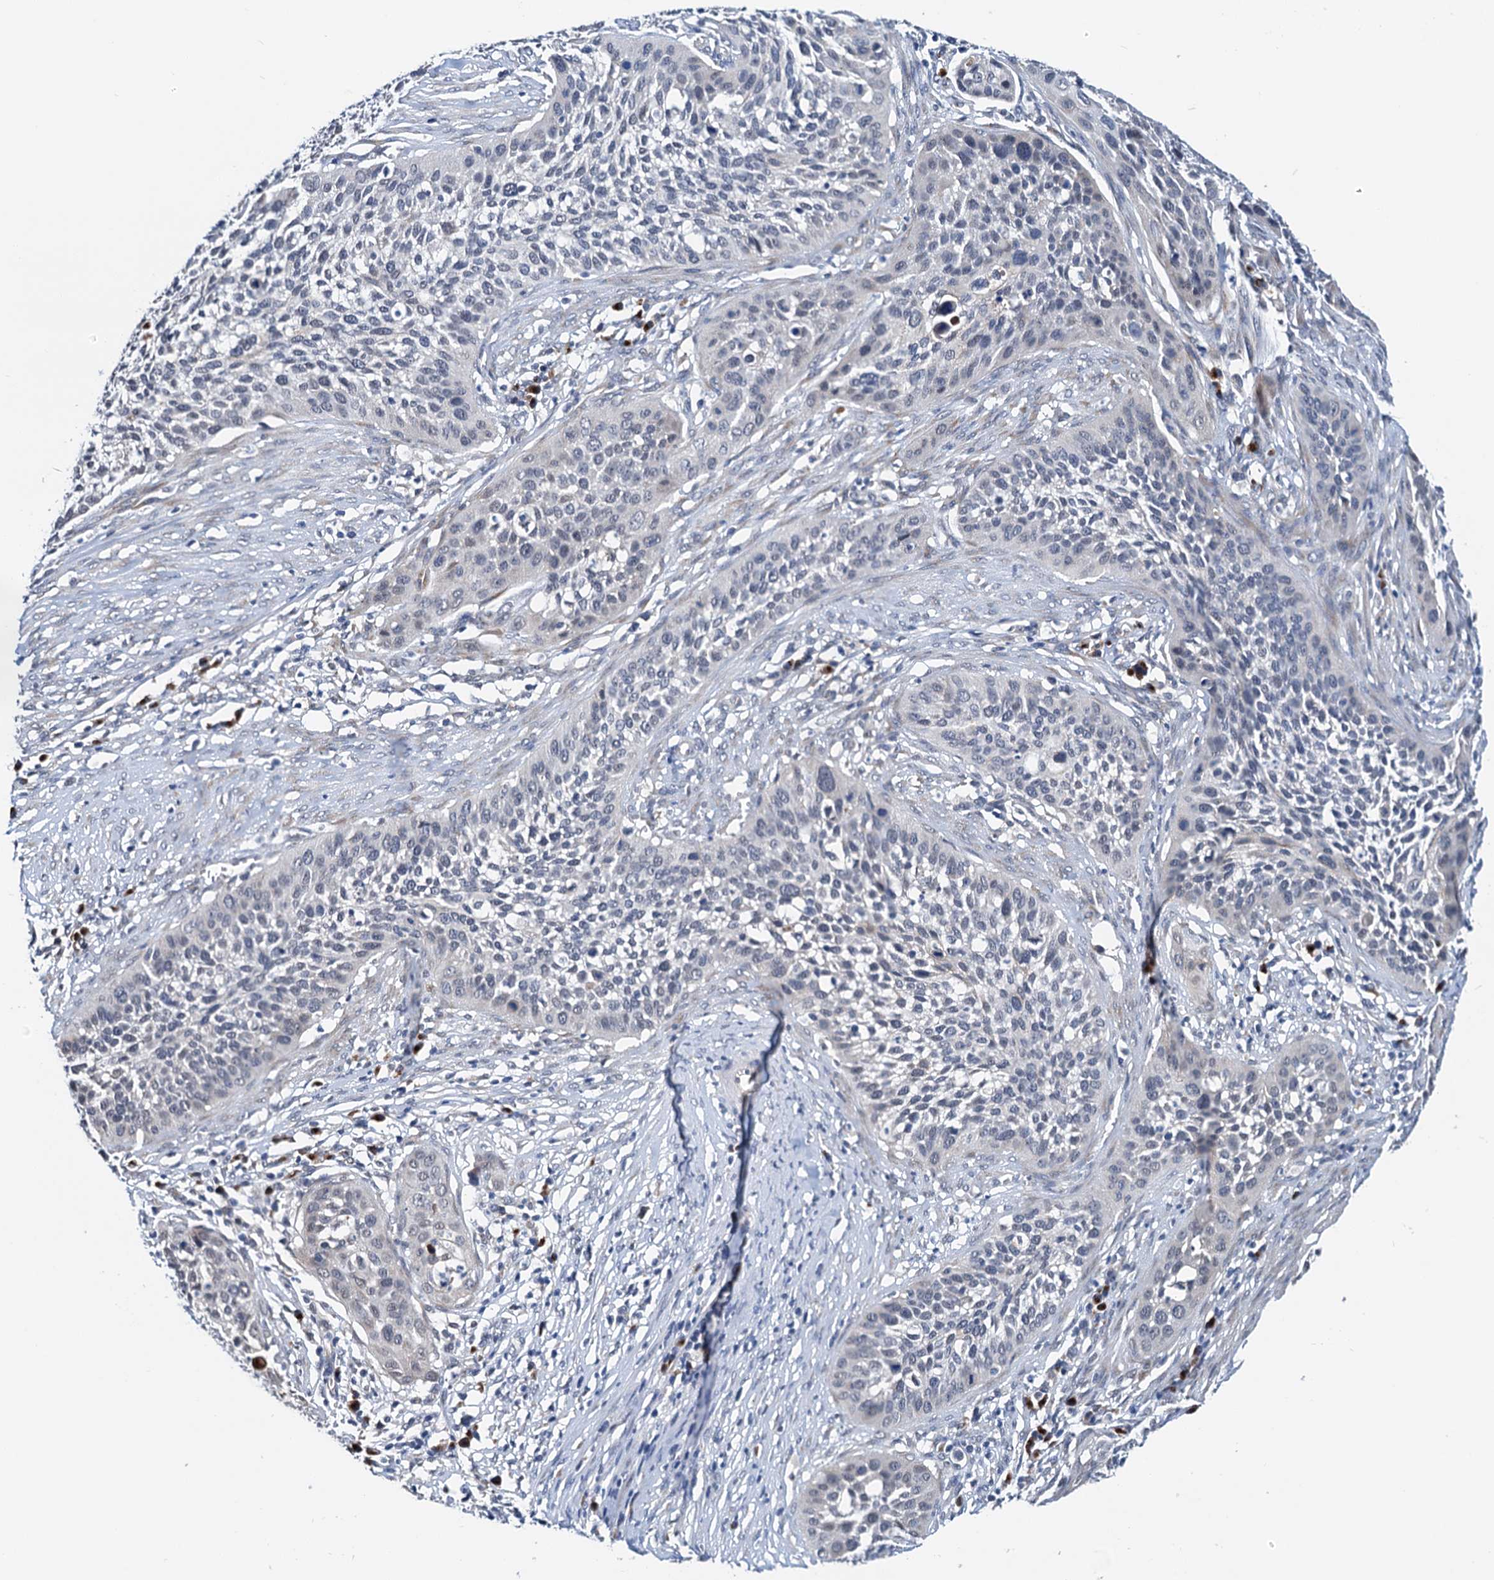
{"staining": {"intensity": "negative", "quantity": "none", "location": "none"}, "tissue": "cervical cancer", "cell_type": "Tumor cells", "image_type": "cancer", "snomed": [{"axis": "morphology", "description": "Squamous cell carcinoma, NOS"}, {"axis": "topography", "description": "Cervix"}], "caption": "A high-resolution photomicrograph shows immunohistochemistry staining of cervical cancer, which displays no significant positivity in tumor cells.", "gene": "SHLD1", "patient": {"sex": "female", "age": 34}}